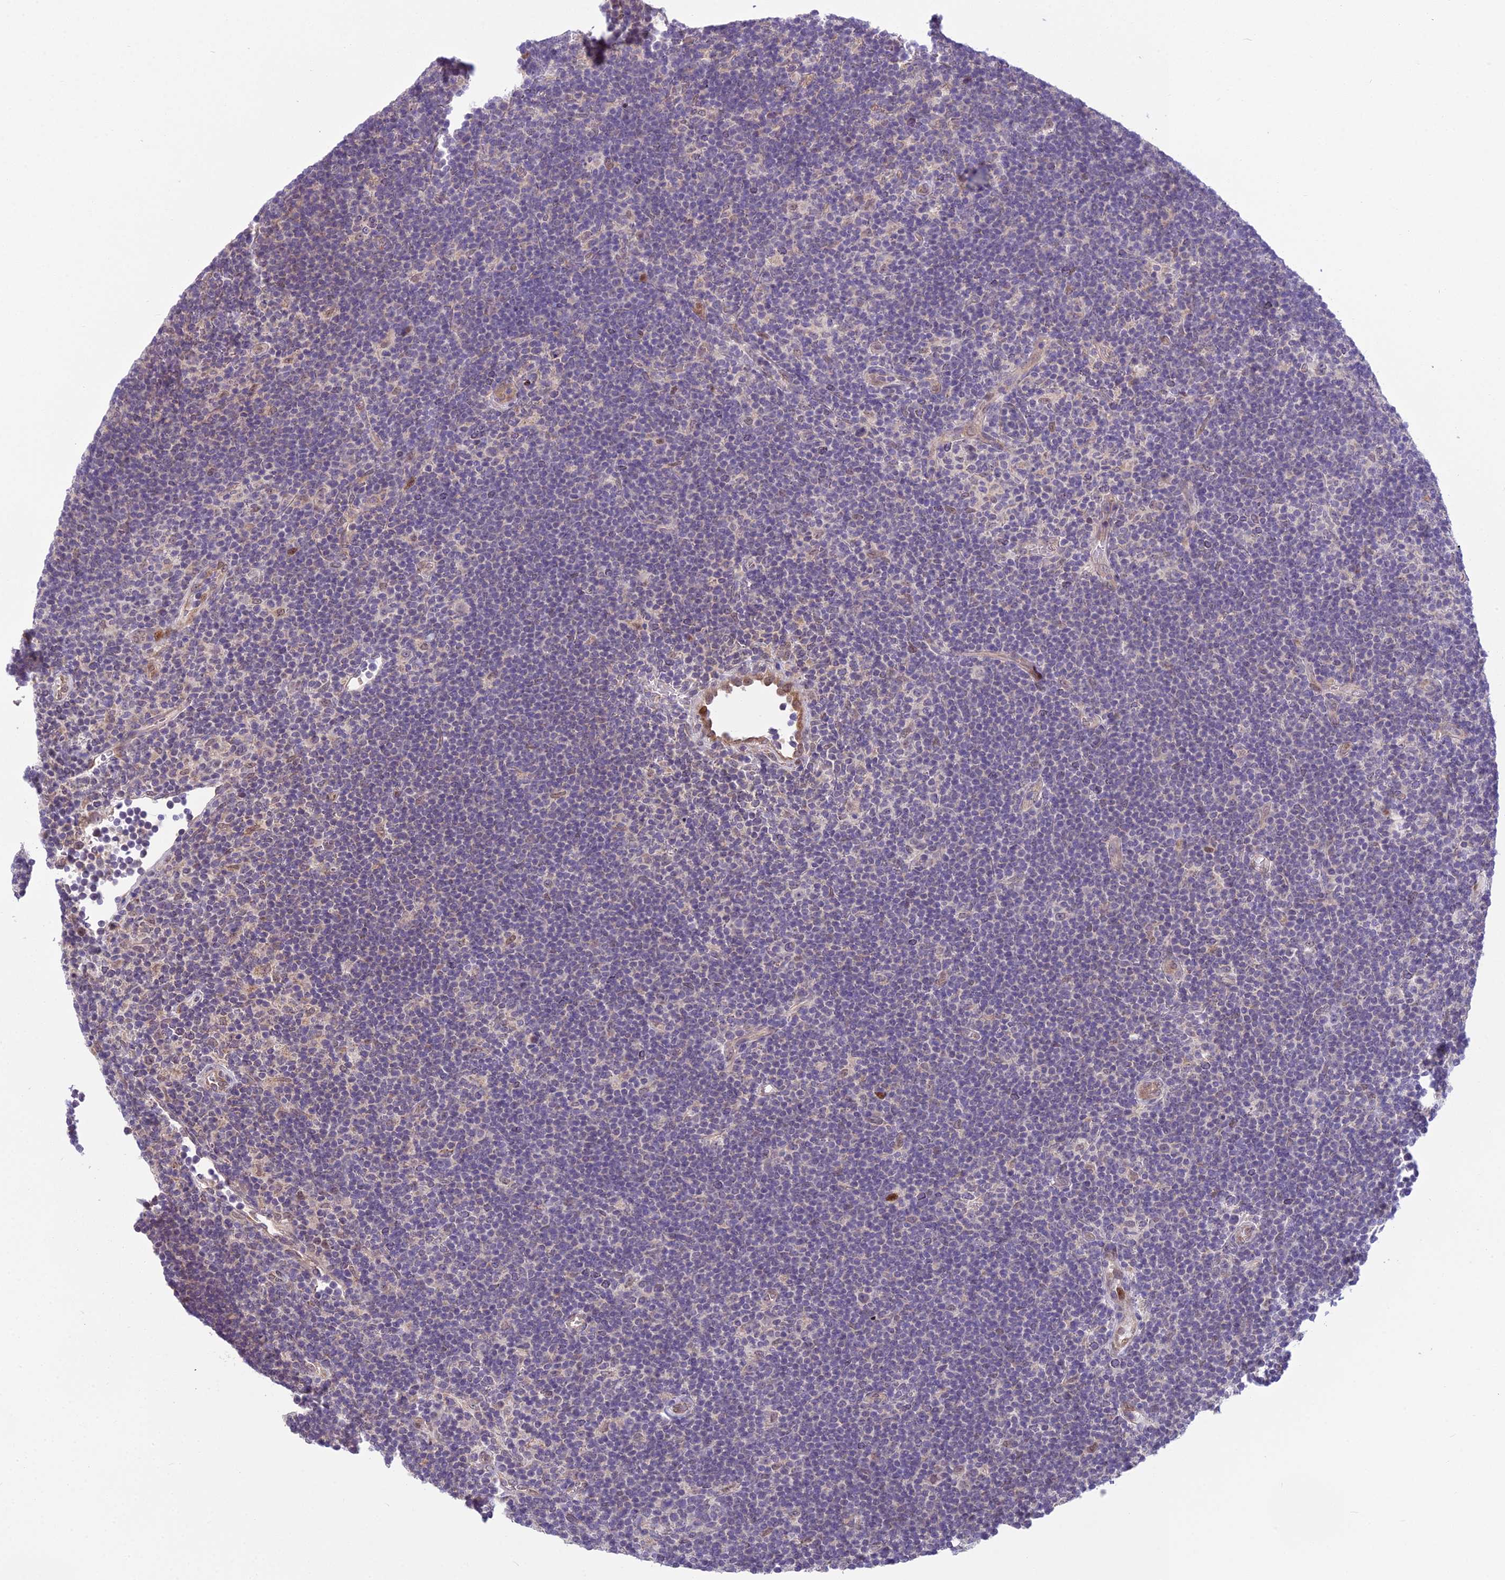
{"staining": {"intensity": "negative", "quantity": "none", "location": "none"}, "tissue": "lymphoma", "cell_type": "Tumor cells", "image_type": "cancer", "snomed": [{"axis": "morphology", "description": "Hodgkin's disease, NOS"}, {"axis": "topography", "description": "Lymph node"}], "caption": "Immunohistochemistry (IHC) of lymphoma demonstrates no staining in tumor cells.", "gene": "AP1M1", "patient": {"sex": "female", "age": 57}}